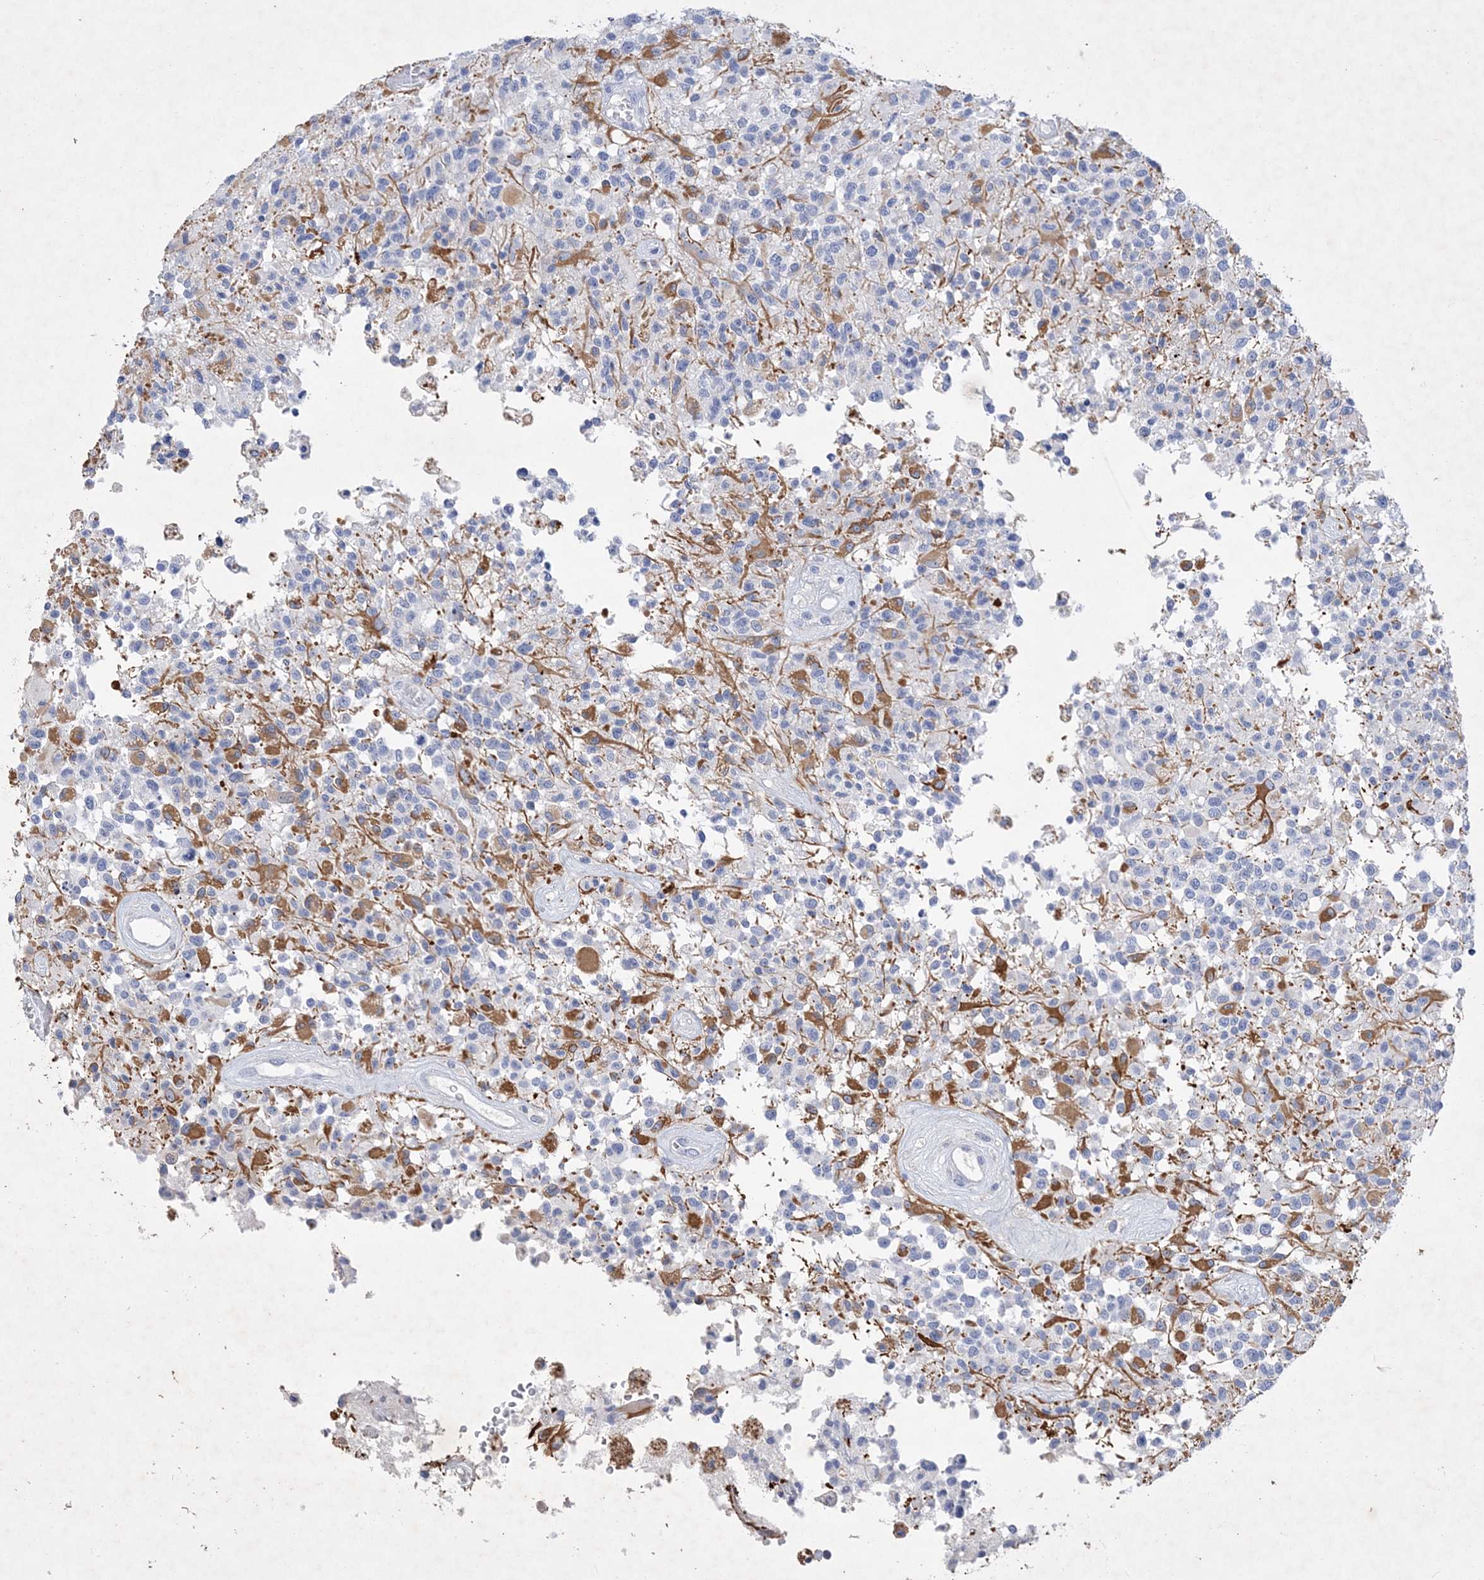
{"staining": {"intensity": "moderate", "quantity": "<25%", "location": "cytoplasmic/membranous"}, "tissue": "glioma", "cell_type": "Tumor cells", "image_type": "cancer", "snomed": [{"axis": "morphology", "description": "Glioma, malignant, High grade"}, {"axis": "morphology", "description": "Glioblastoma, NOS"}, {"axis": "topography", "description": "Brain"}], "caption": "Glioblastoma was stained to show a protein in brown. There is low levels of moderate cytoplasmic/membranous expression in approximately <25% of tumor cells. The protein of interest is shown in brown color, while the nuclei are stained blue.", "gene": "COPS8", "patient": {"sex": "male", "age": 60}}